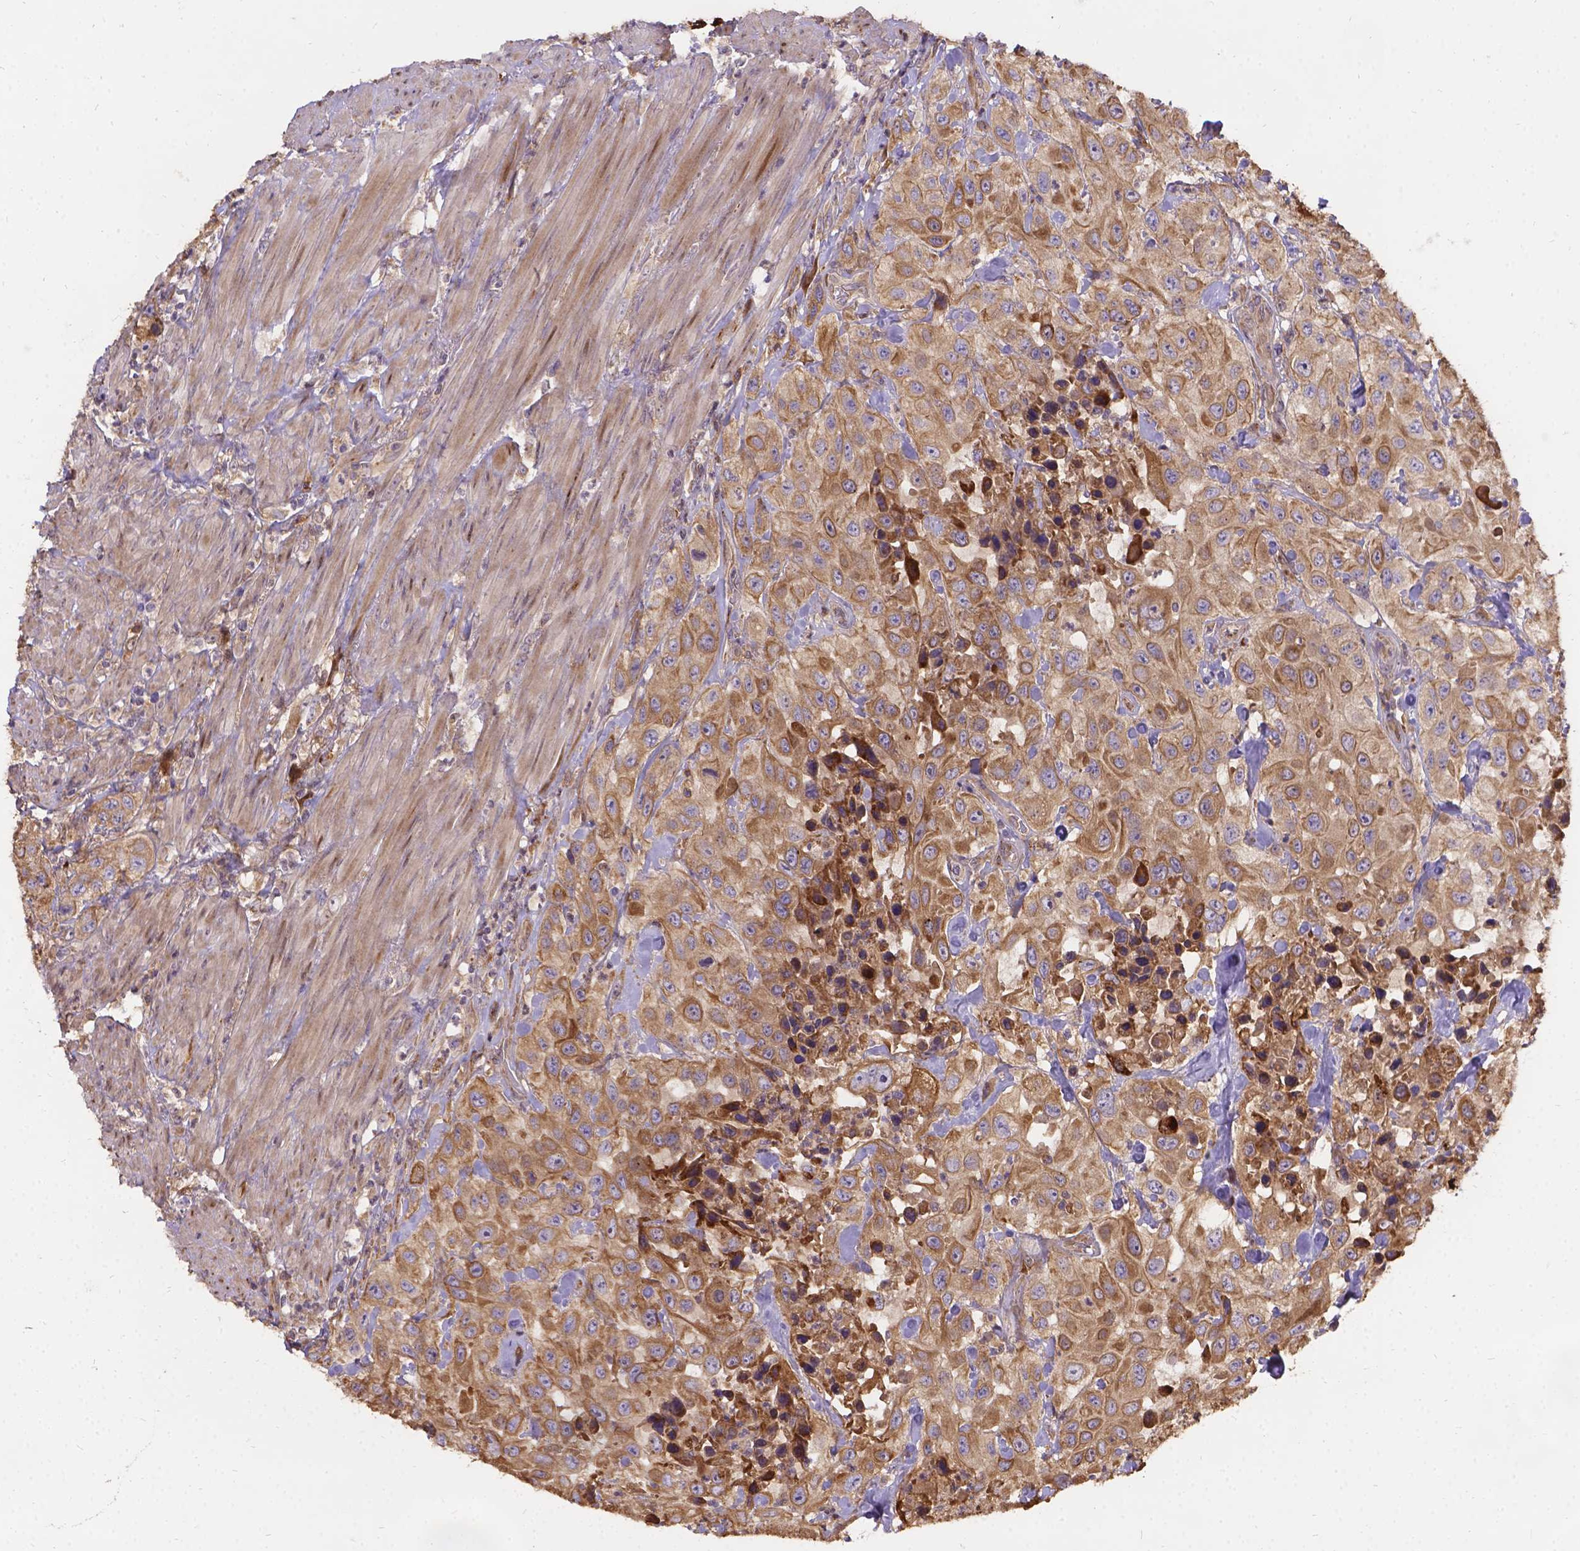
{"staining": {"intensity": "weak", "quantity": ">75%", "location": "cytoplasmic/membranous"}, "tissue": "urothelial cancer", "cell_type": "Tumor cells", "image_type": "cancer", "snomed": [{"axis": "morphology", "description": "Urothelial carcinoma, High grade"}, {"axis": "topography", "description": "Urinary bladder"}], "caption": "Immunohistochemical staining of human urothelial cancer reveals weak cytoplasmic/membranous protein positivity in approximately >75% of tumor cells.", "gene": "DENND6A", "patient": {"sex": "male", "age": 79}}